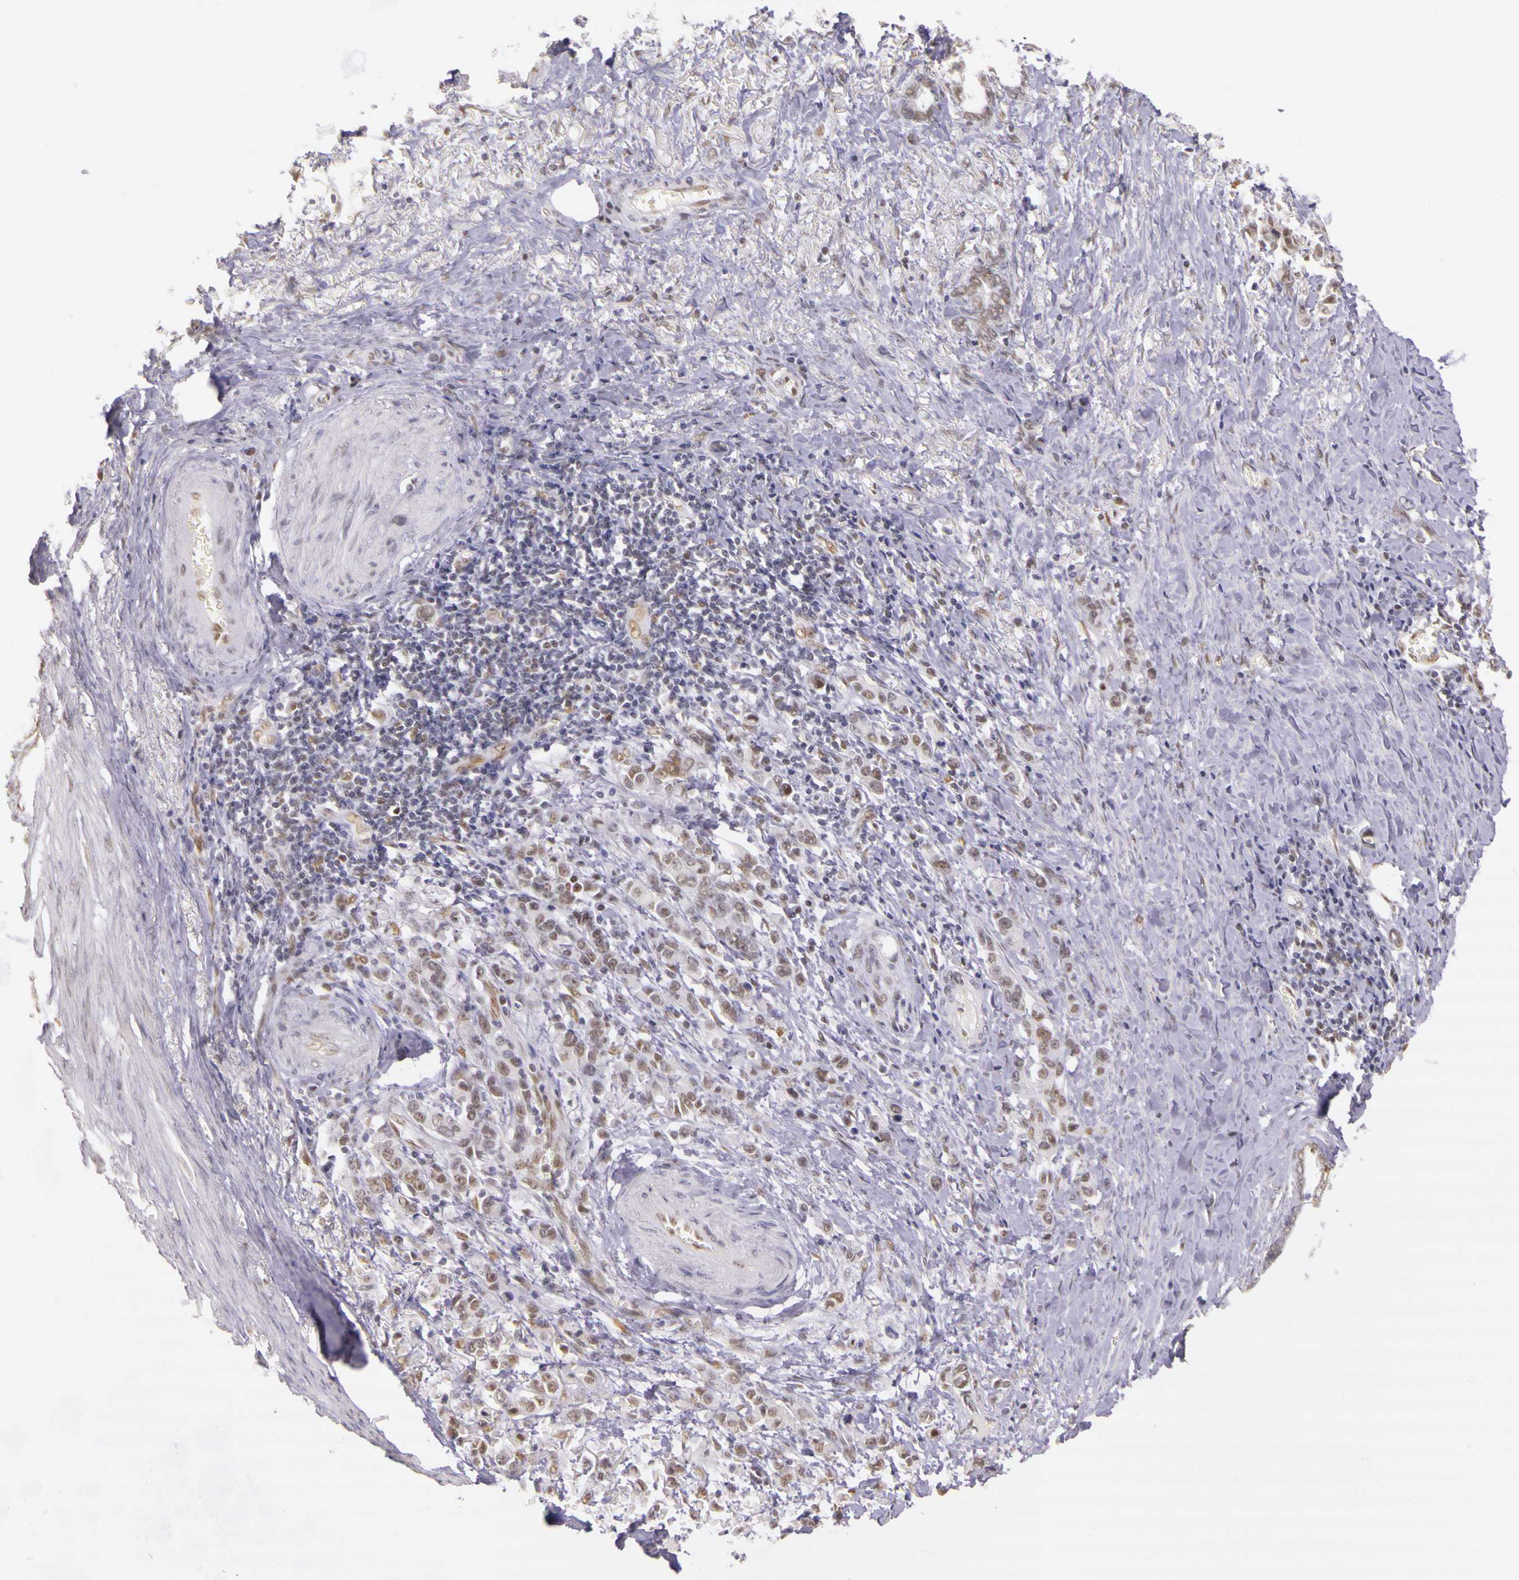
{"staining": {"intensity": "weak", "quantity": ">75%", "location": "nuclear"}, "tissue": "stomach cancer", "cell_type": "Tumor cells", "image_type": "cancer", "snomed": [{"axis": "morphology", "description": "Adenocarcinoma, NOS"}, {"axis": "topography", "description": "Stomach"}], "caption": "Stomach cancer (adenocarcinoma) stained with DAB (3,3'-diaminobenzidine) immunohistochemistry shows low levels of weak nuclear staining in about >75% of tumor cells.", "gene": "WDR13", "patient": {"sex": "male", "age": 78}}